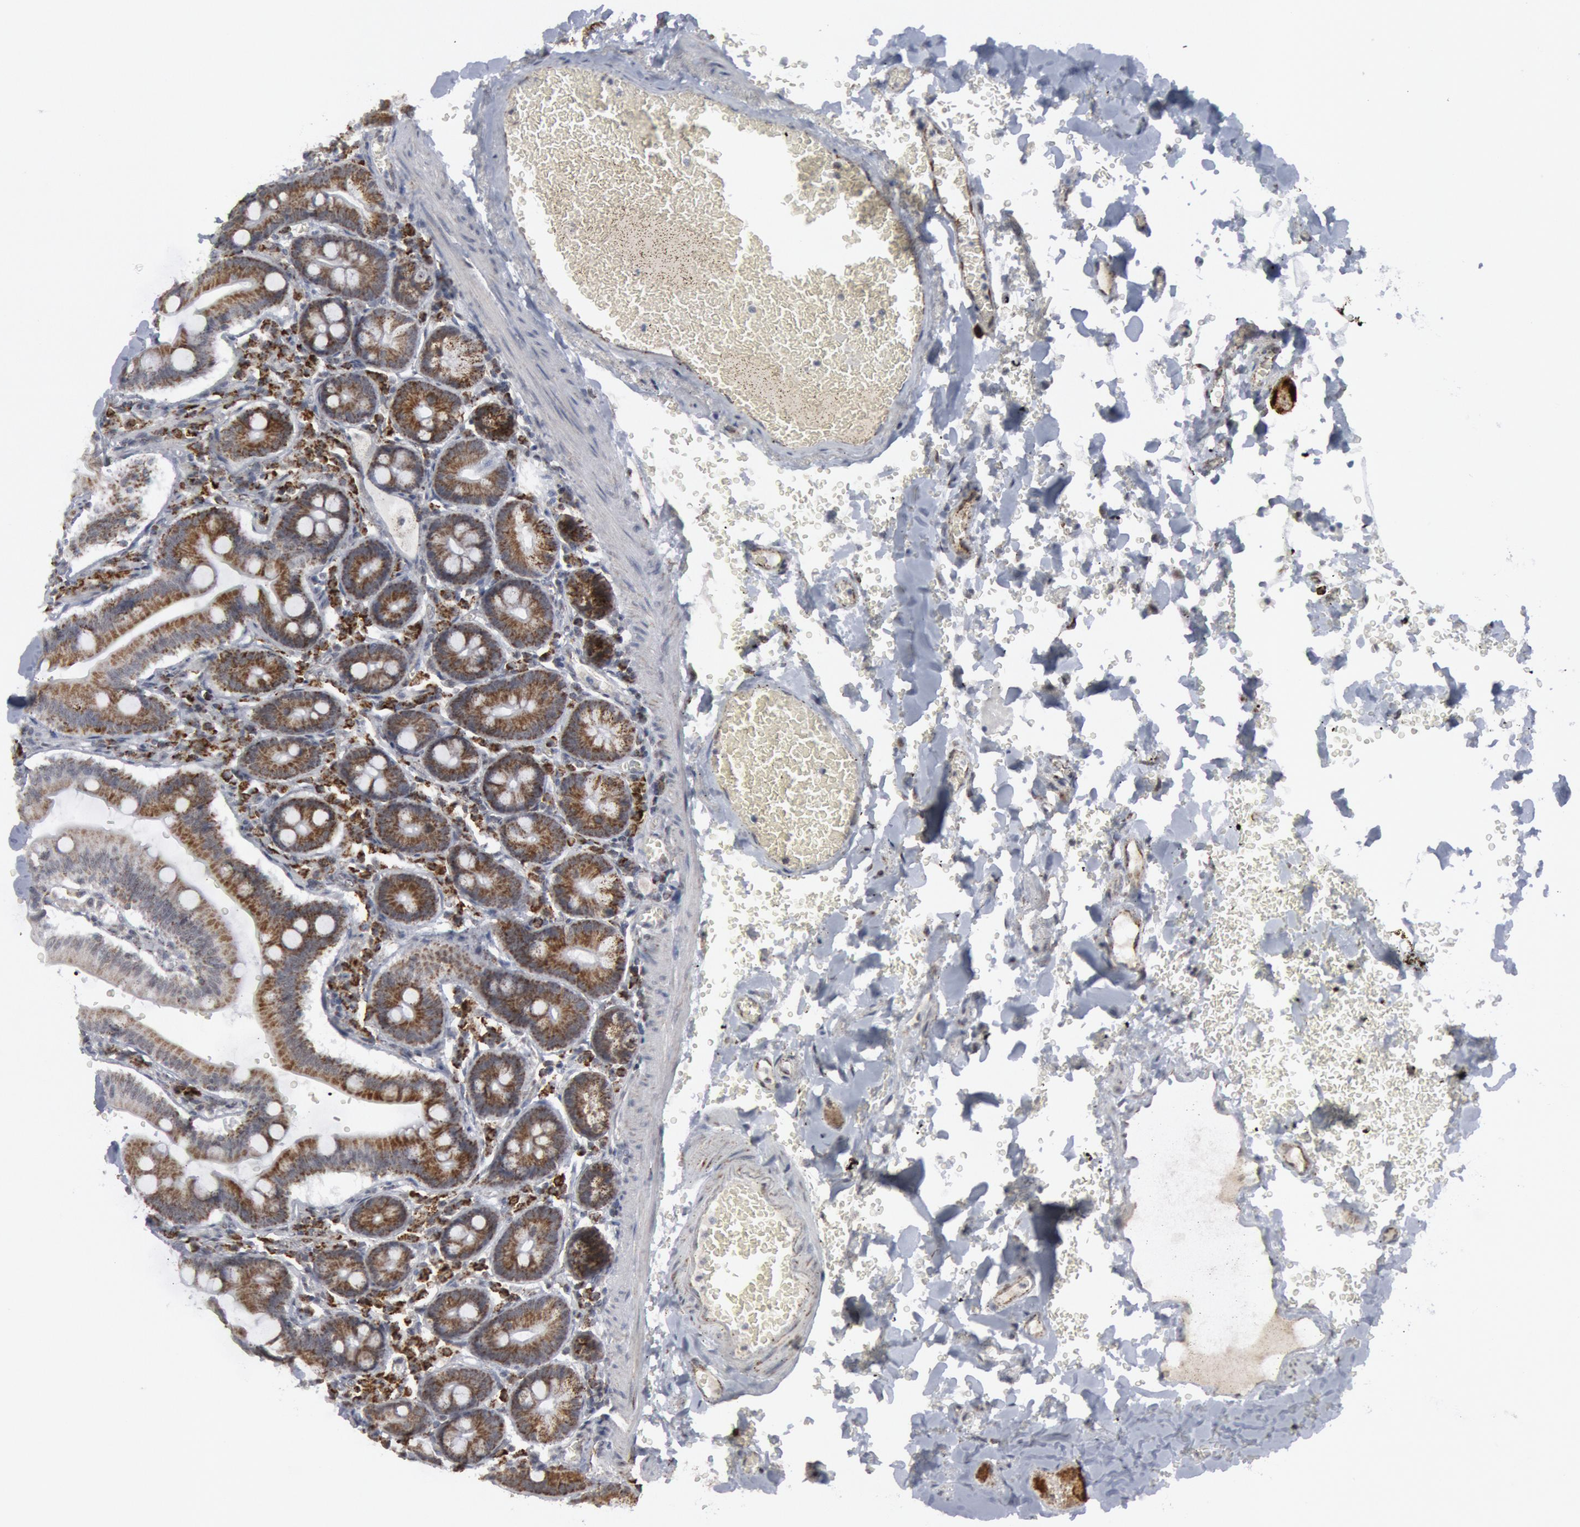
{"staining": {"intensity": "strong", "quantity": ">75%", "location": "cytoplasmic/membranous"}, "tissue": "small intestine", "cell_type": "Glandular cells", "image_type": "normal", "snomed": [{"axis": "morphology", "description": "Normal tissue, NOS"}, {"axis": "topography", "description": "Small intestine"}], "caption": "The photomicrograph displays immunohistochemical staining of benign small intestine. There is strong cytoplasmic/membranous positivity is identified in about >75% of glandular cells.", "gene": "CASP9", "patient": {"sex": "male", "age": 71}}